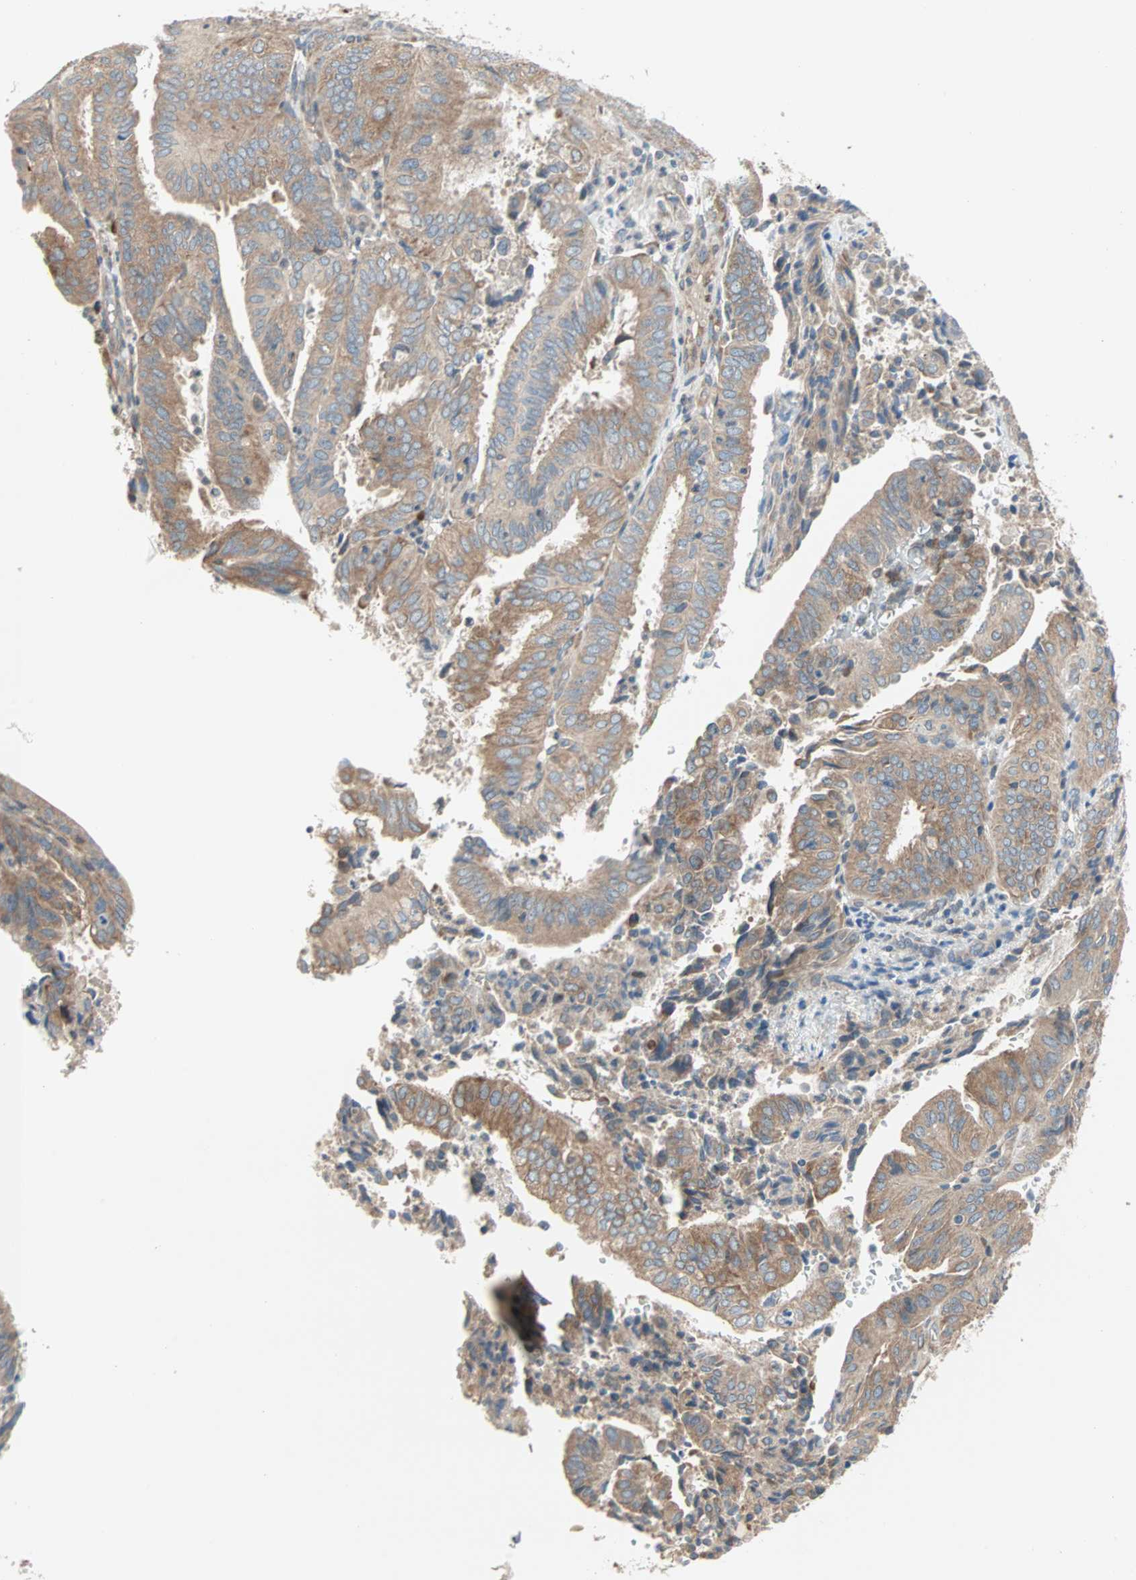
{"staining": {"intensity": "moderate", "quantity": ">75%", "location": "cytoplasmic/membranous"}, "tissue": "endometrial cancer", "cell_type": "Tumor cells", "image_type": "cancer", "snomed": [{"axis": "morphology", "description": "Adenocarcinoma, NOS"}, {"axis": "topography", "description": "Uterus"}], "caption": "Protein analysis of endometrial adenocarcinoma tissue demonstrates moderate cytoplasmic/membranous positivity in approximately >75% of tumor cells.", "gene": "SAR1A", "patient": {"sex": "female", "age": 60}}